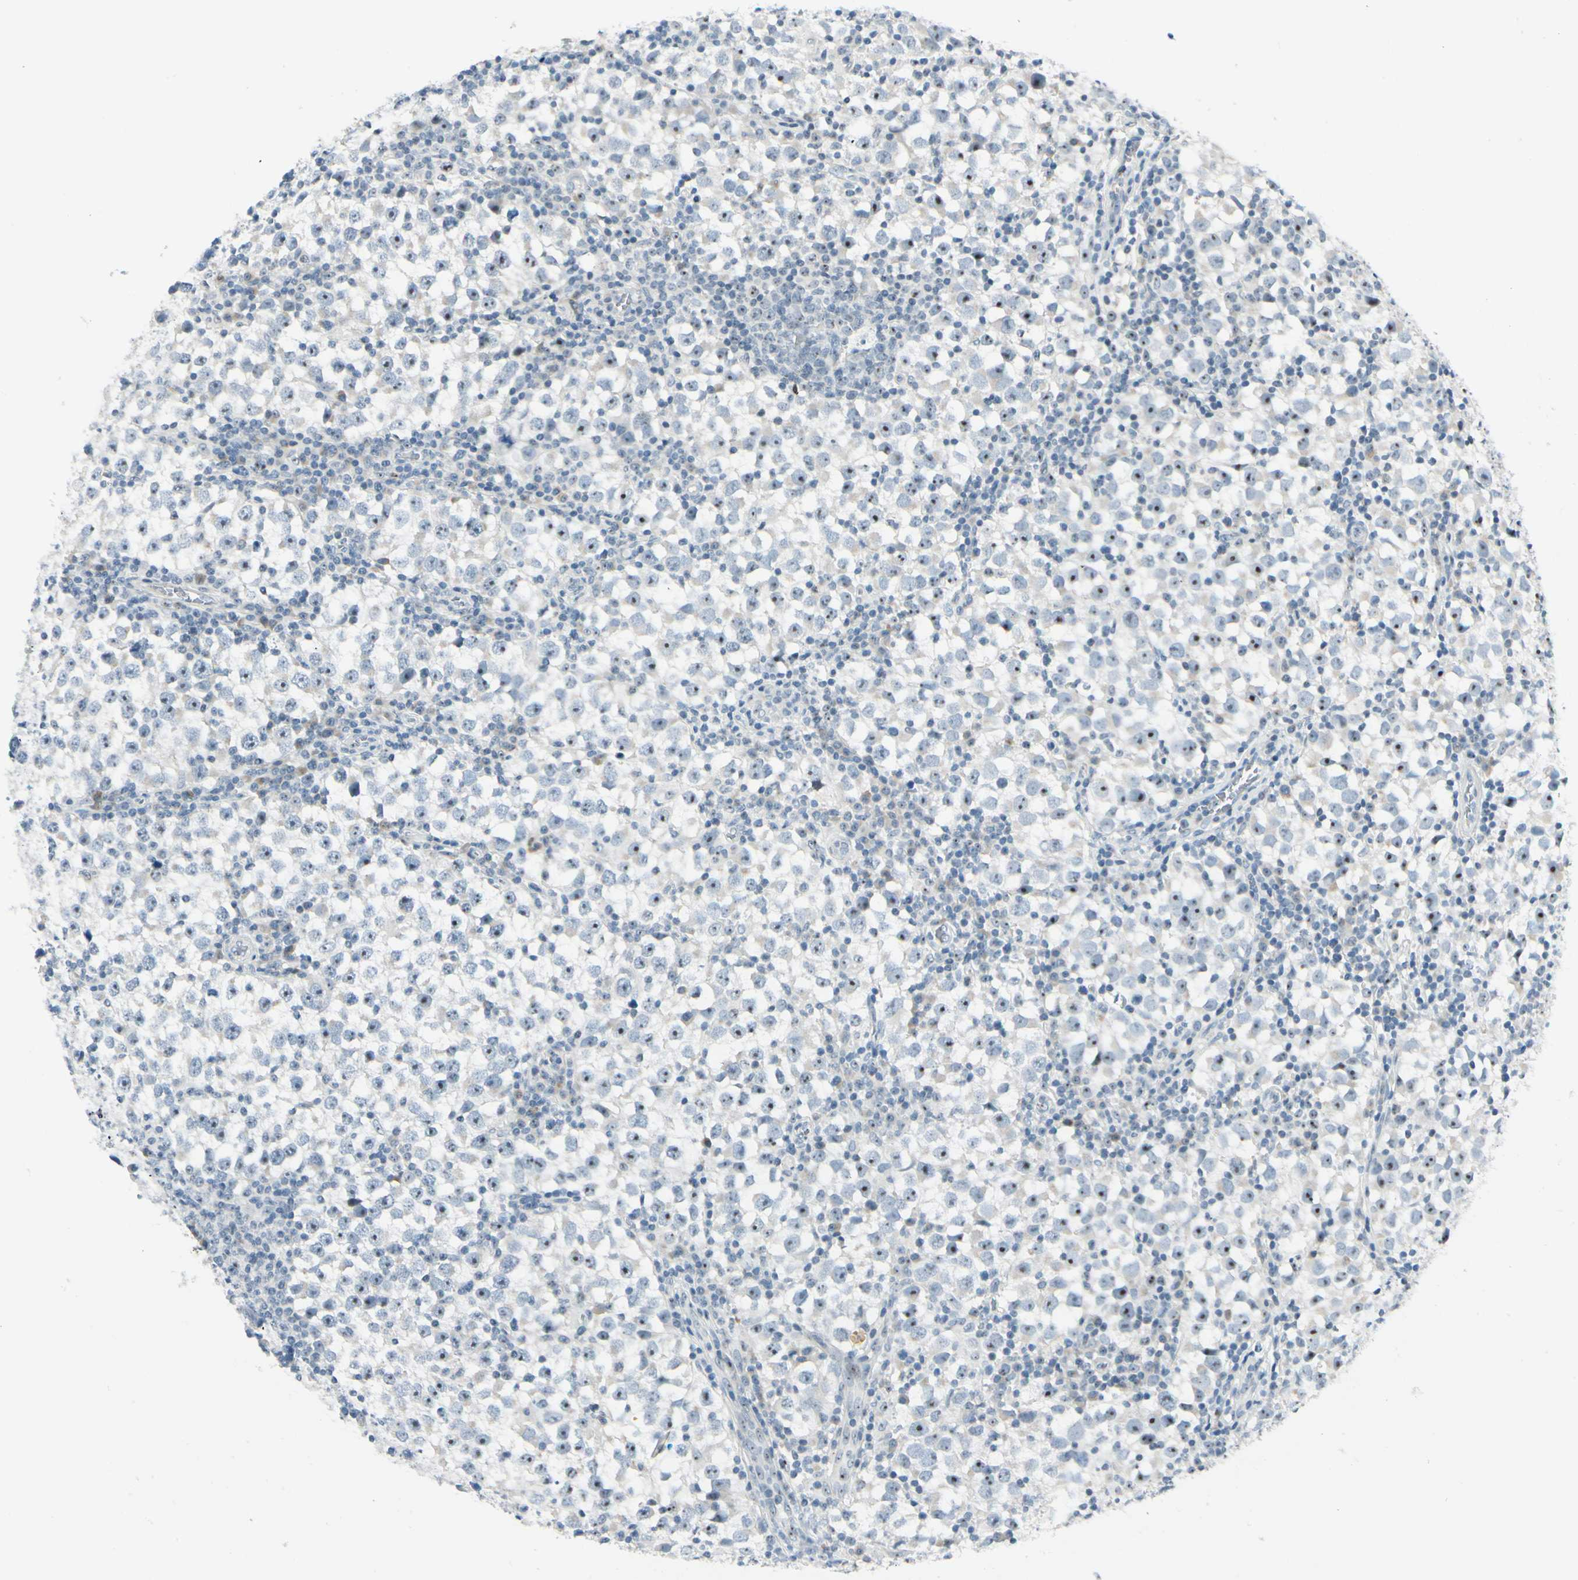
{"staining": {"intensity": "weak", "quantity": "25%-75%", "location": "nuclear"}, "tissue": "testis cancer", "cell_type": "Tumor cells", "image_type": "cancer", "snomed": [{"axis": "morphology", "description": "Seminoma, NOS"}, {"axis": "topography", "description": "Testis"}], "caption": "Human testis cancer (seminoma) stained with a brown dye shows weak nuclear positive expression in approximately 25%-75% of tumor cells.", "gene": "ZSCAN1", "patient": {"sex": "male", "age": 65}}